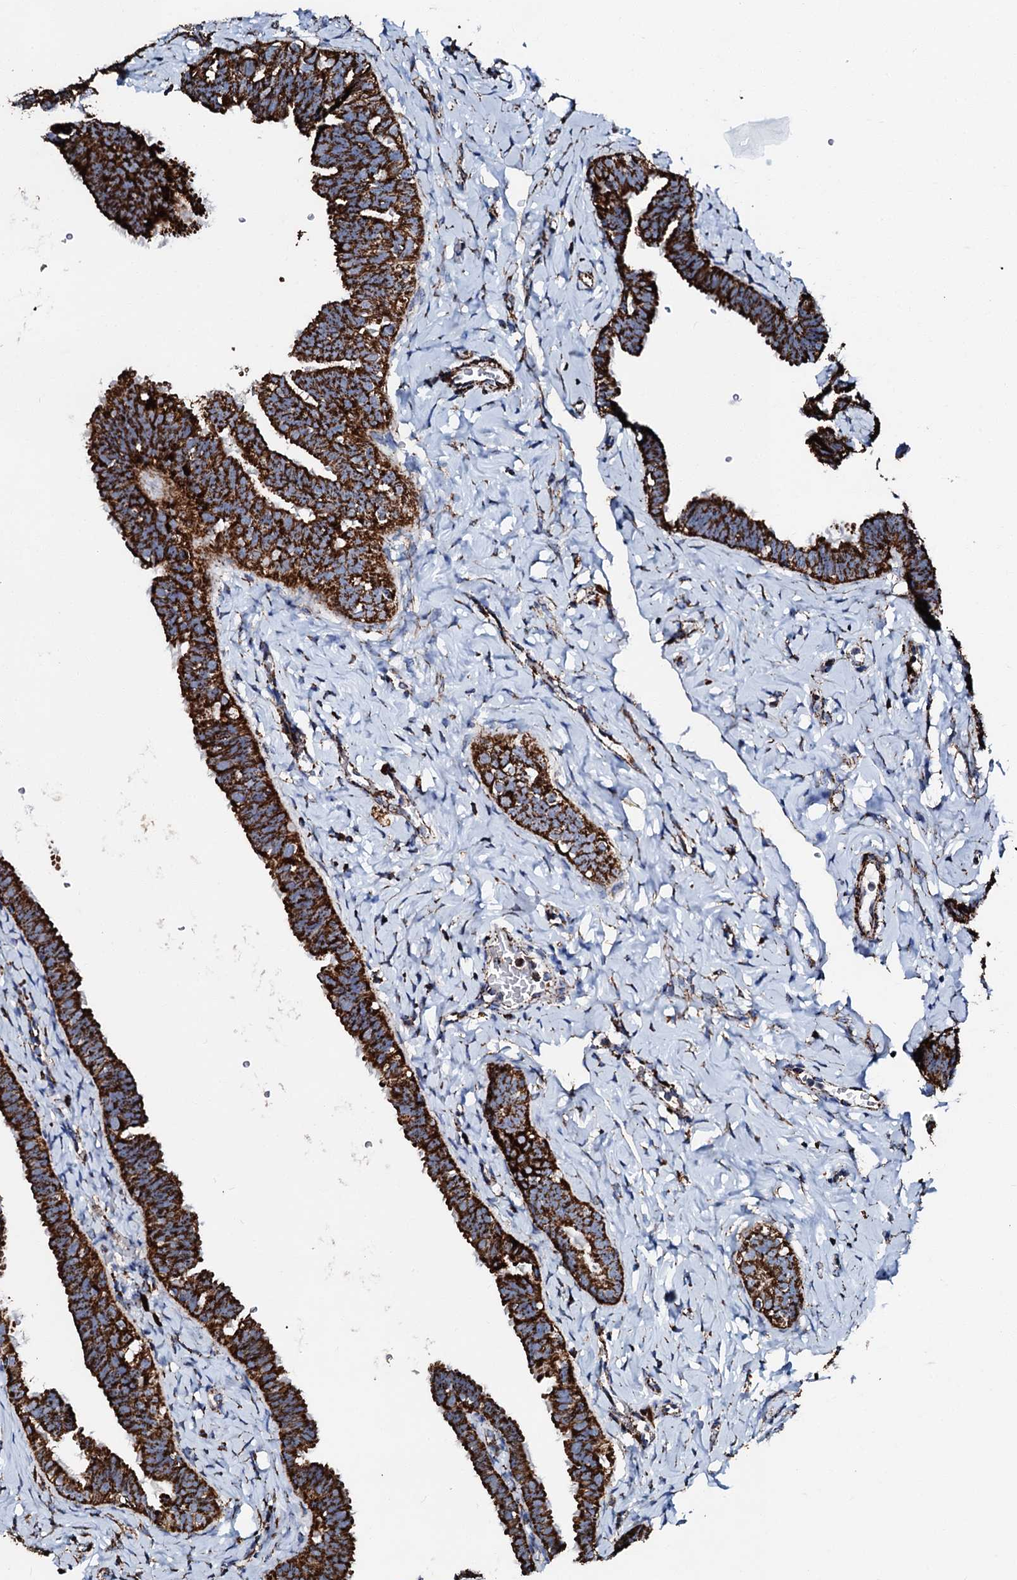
{"staining": {"intensity": "strong", "quantity": ">75%", "location": "cytoplasmic/membranous"}, "tissue": "fallopian tube", "cell_type": "Glandular cells", "image_type": "normal", "snomed": [{"axis": "morphology", "description": "Normal tissue, NOS"}, {"axis": "topography", "description": "Fallopian tube"}], "caption": "Fallopian tube stained with DAB (3,3'-diaminobenzidine) immunohistochemistry (IHC) shows high levels of strong cytoplasmic/membranous staining in approximately >75% of glandular cells.", "gene": "HADH", "patient": {"sex": "female", "age": 65}}